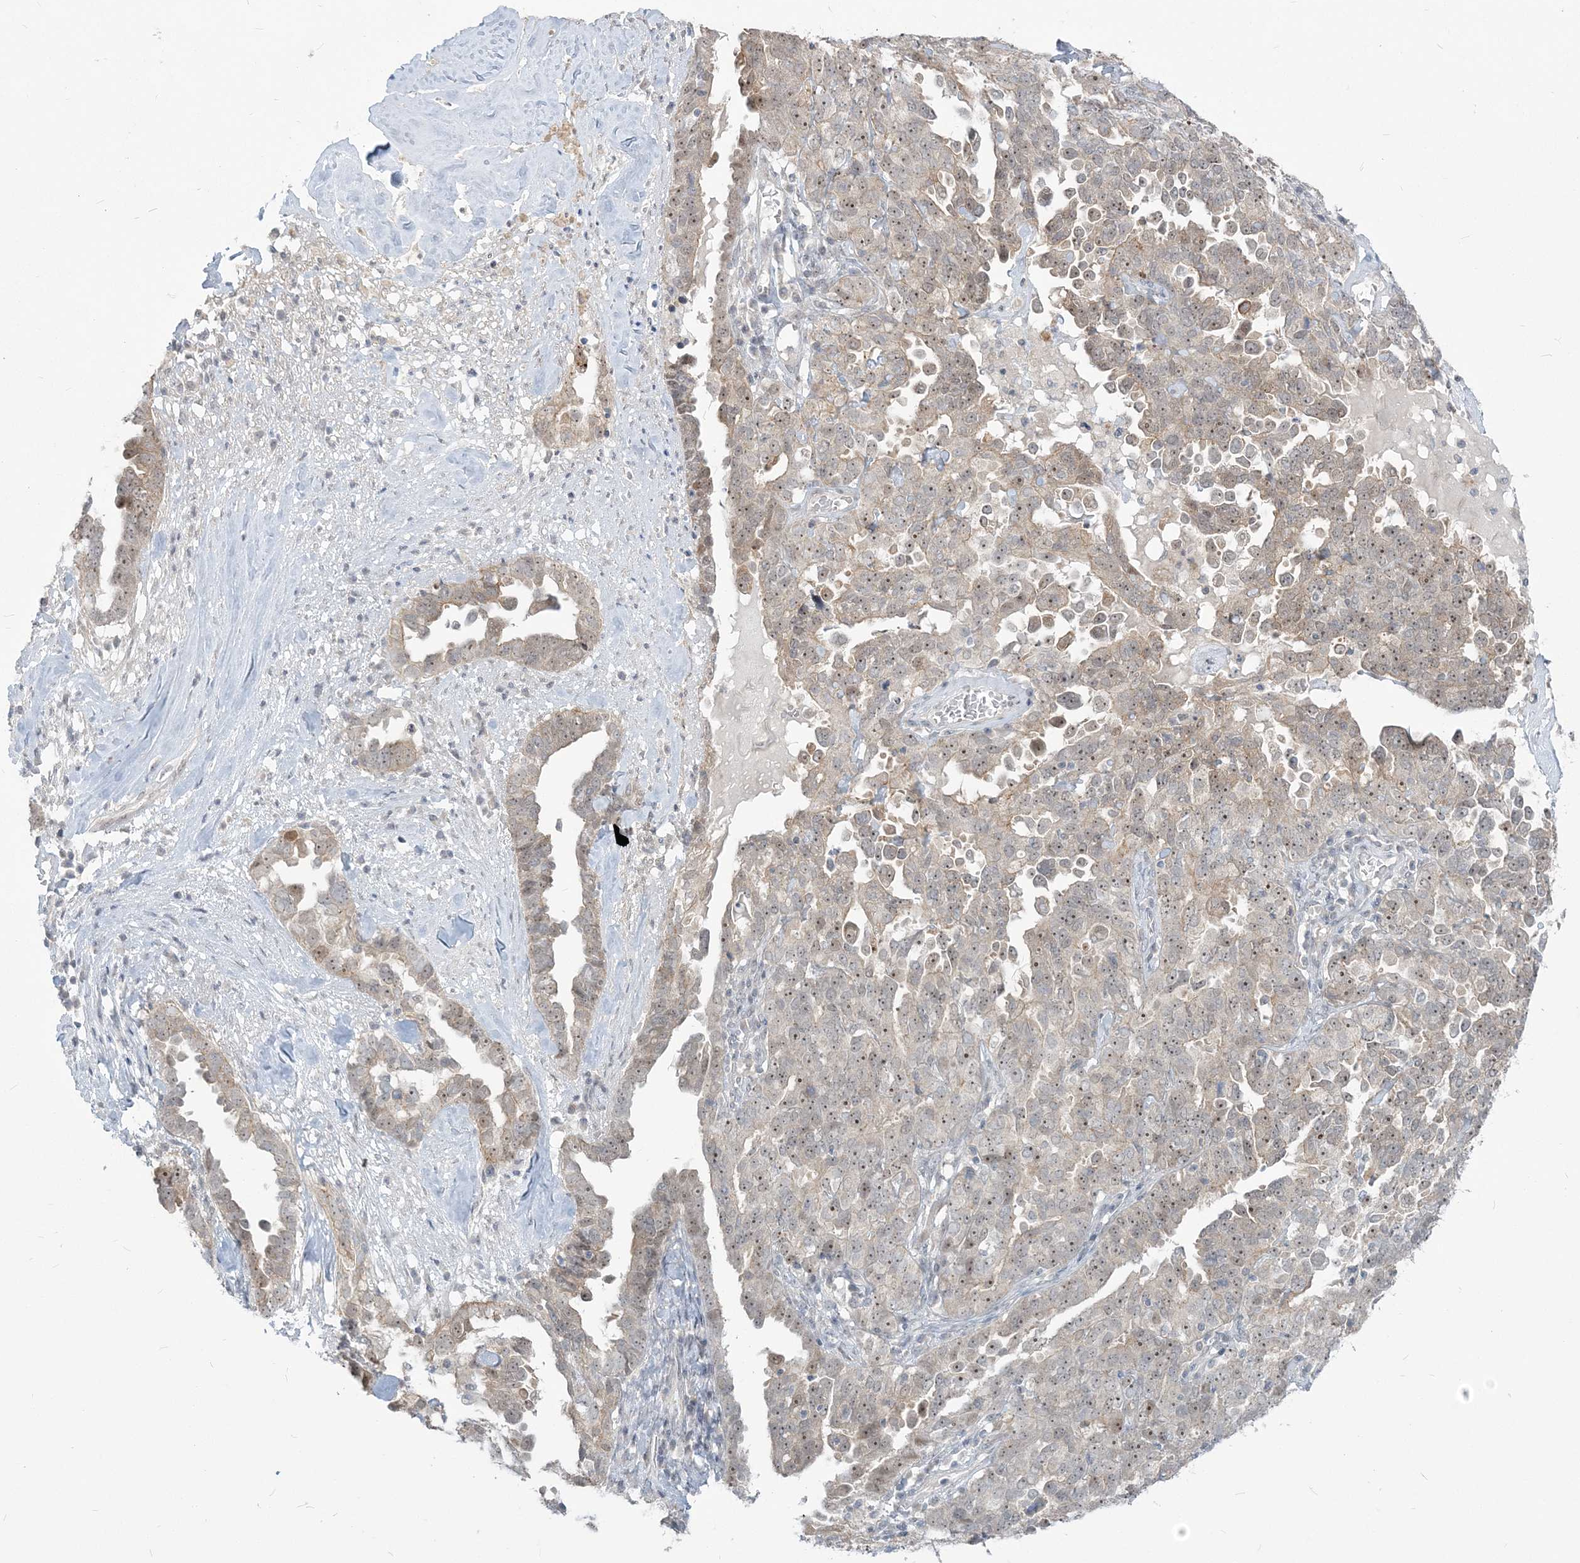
{"staining": {"intensity": "moderate", "quantity": "<25%", "location": "nuclear"}, "tissue": "ovarian cancer", "cell_type": "Tumor cells", "image_type": "cancer", "snomed": [{"axis": "morphology", "description": "Carcinoma, endometroid"}, {"axis": "topography", "description": "Ovary"}], "caption": "Human ovarian cancer stained with a protein marker exhibits moderate staining in tumor cells.", "gene": "SDAD1", "patient": {"sex": "female", "age": 62}}